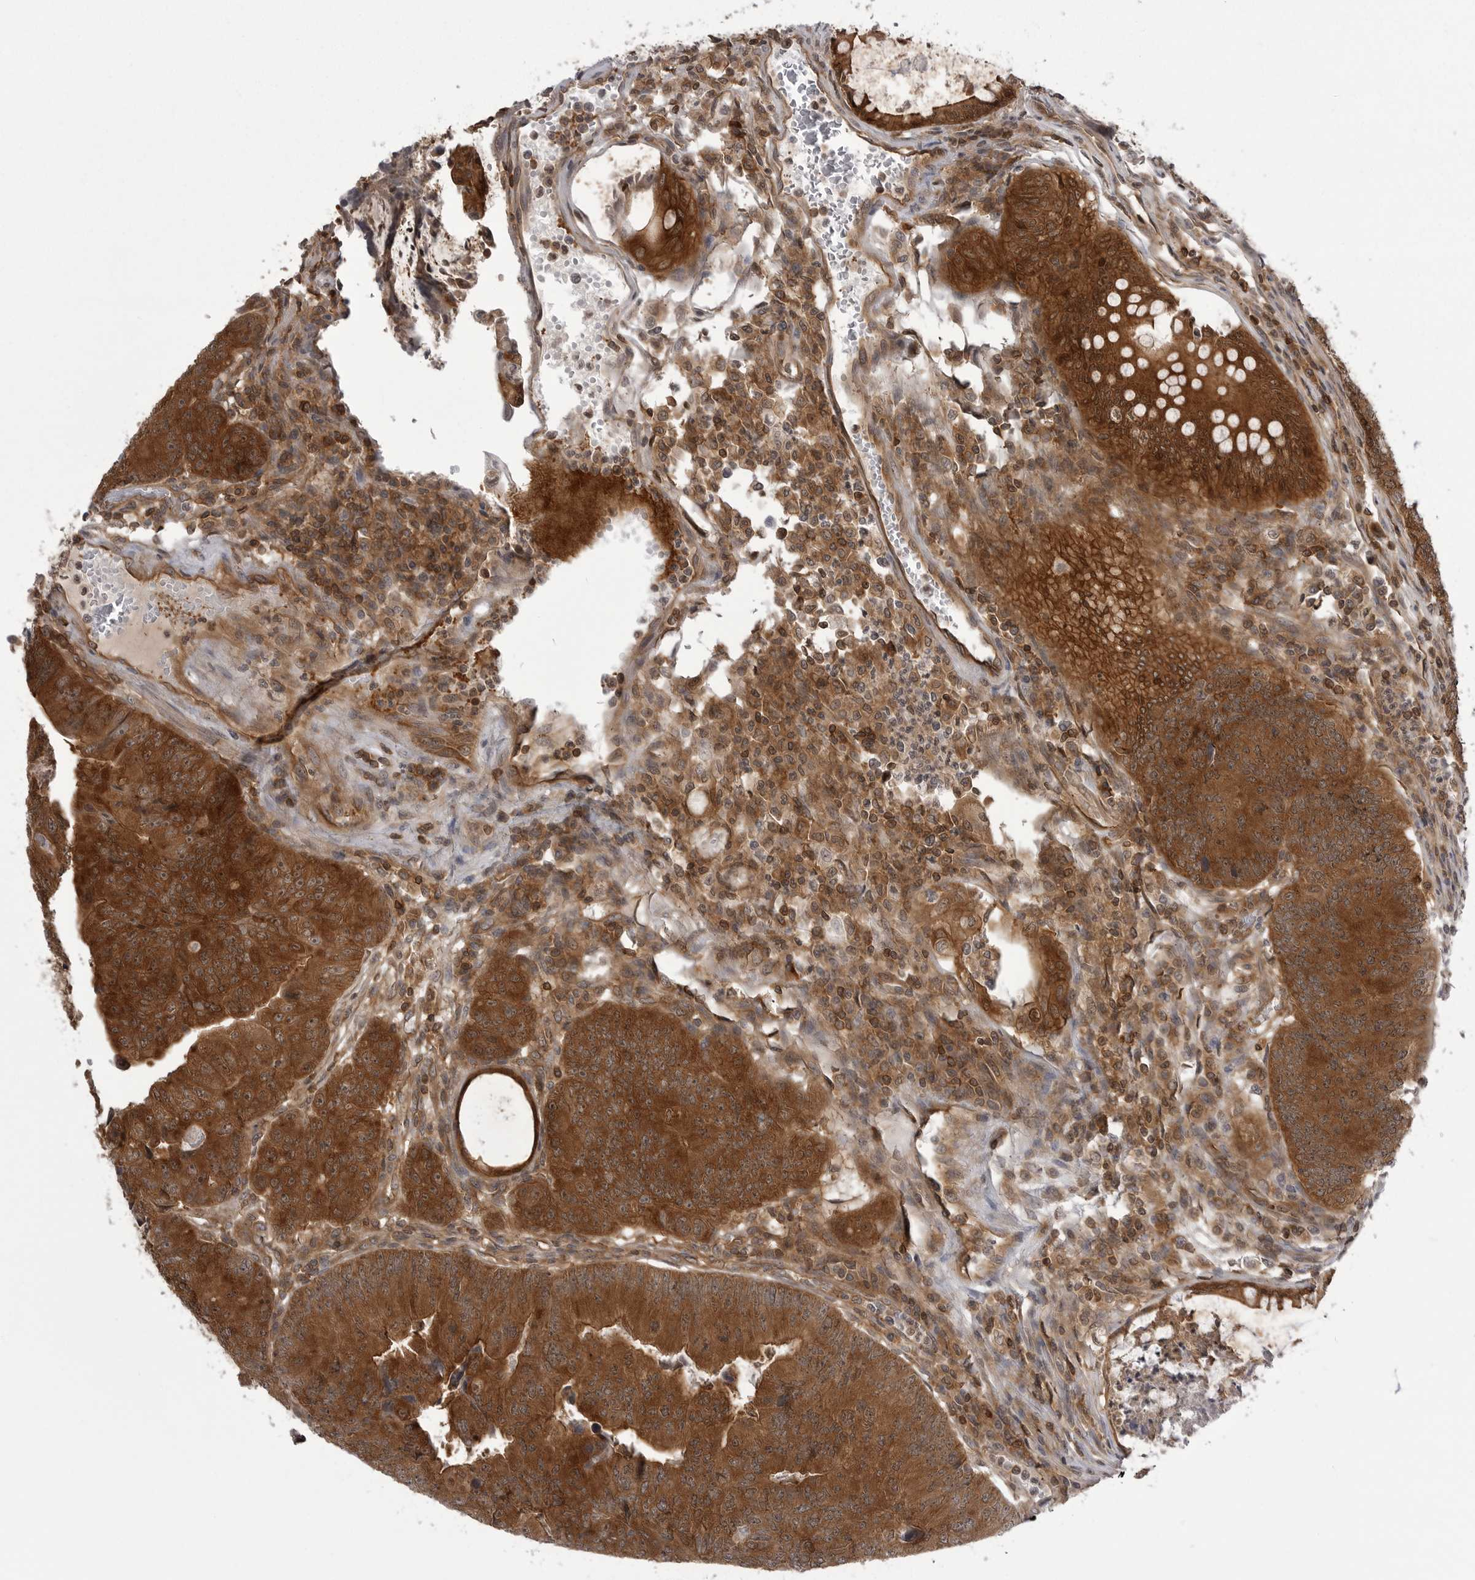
{"staining": {"intensity": "strong", "quantity": ">75%", "location": "cytoplasmic/membranous,nuclear"}, "tissue": "colorectal cancer", "cell_type": "Tumor cells", "image_type": "cancer", "snomed": [{"axis": "morphology", "description": "Adenocarcinoma, NOS"}, {"axis": "topography", "description": "Colon"}], "caption": "Tumor cells demonstrate strong cytoplasmic/membranous and nuclear expression in about >75% of cells in adenocarcinoma (colorectal). The staining was performed using DAB, with brown indicating positive protein expression. Nuclei are stained blue with hematoxylin.", "gene": "STK24", "patient": {"sex": "female", "age": 67}}